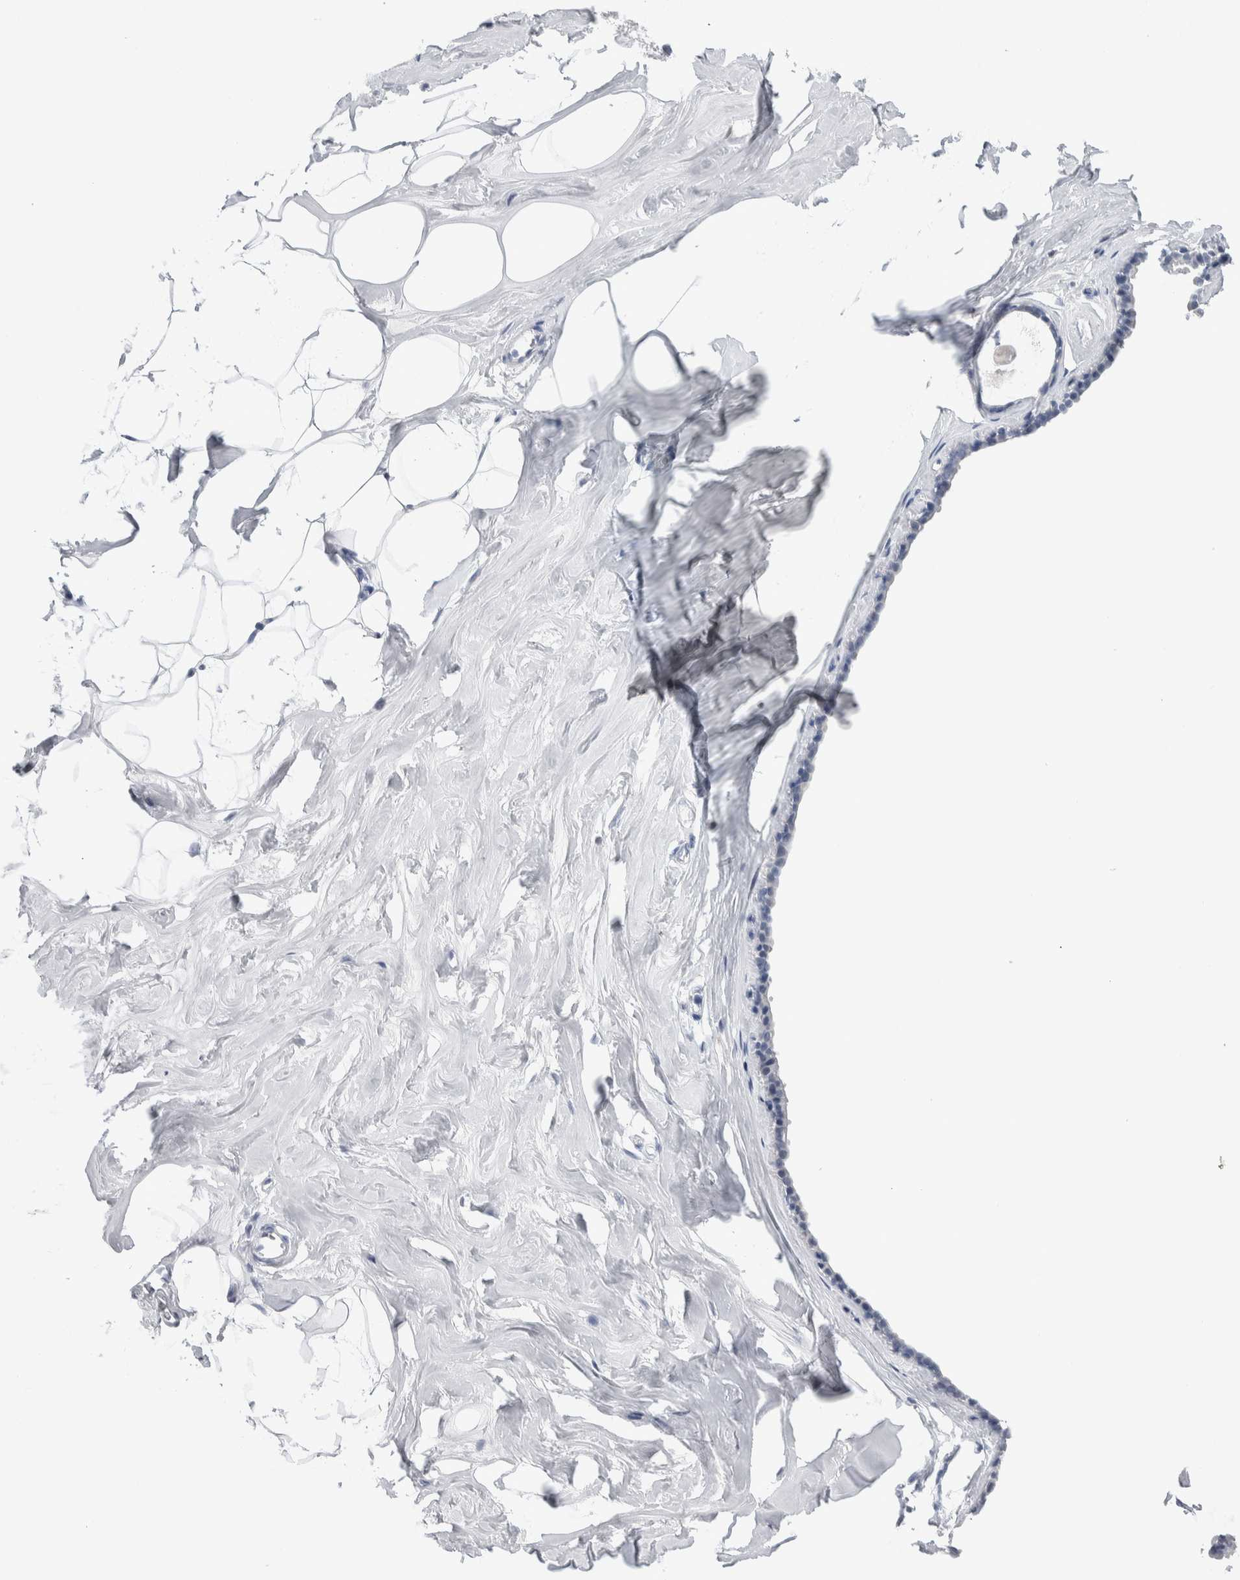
{"staining": {"intensity": "negative", "quantity": "none", "location": "none"}, "tissue": "adipose tissue", "cell_type": "Adipocytes", "image_type": "normal", "snomed": [{"axis": "morphology", "description": "Normal tissue, NOS"}, {"axis": "morphology", "description": "Fibrosis, NOS"}, {"axis": "topography", "description": "Breast"}, {"axis": "topography", "description": "Adipose tissue"}], "caption": "This is a micrograph of immunohistochemistry (IHC) staining of unremarkable adipose tissue, which shows no positivity in adipocytes. Nuclei are stained in blue.", "gene": "LURAP1L", "patient": {"sex": "female", "age": 39}}